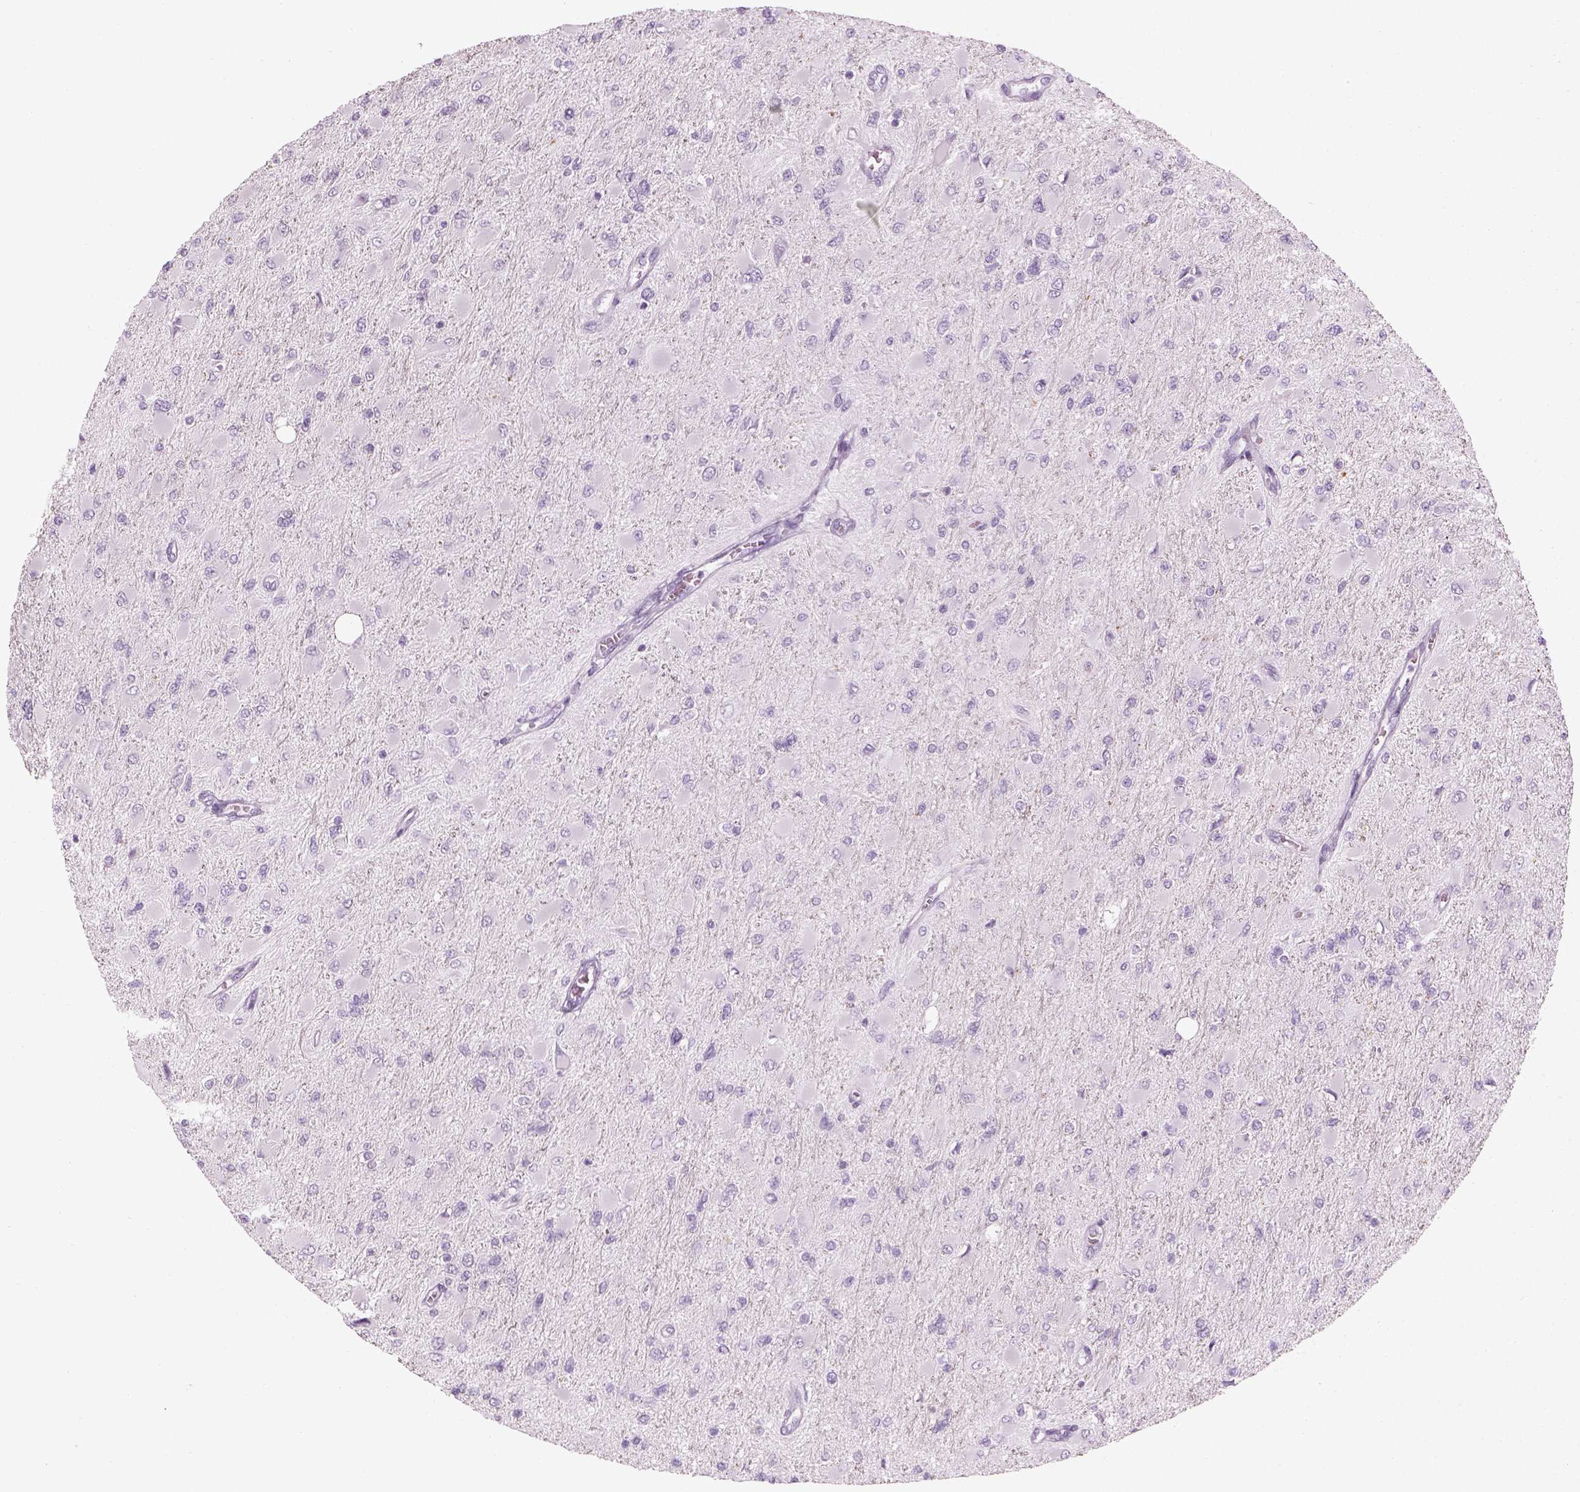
{"staining": {"intensity": "negative", "quantity": "none", "location": "none"}, "tissue": "glioma", "cell_type": "Tumor cells", "image_type": "cancer", "snomed": [{"axis": "morphology", "description": "Glioma, malignant, High grade"}, {"axis": "topography", "description": "Cerebral cortex"}], "caption": "Glioma was stained to show a protein in brown. There is no significant expression in tumor cells.", "gene": "SAG", "patient": {"sex": "female", "age": 36}}